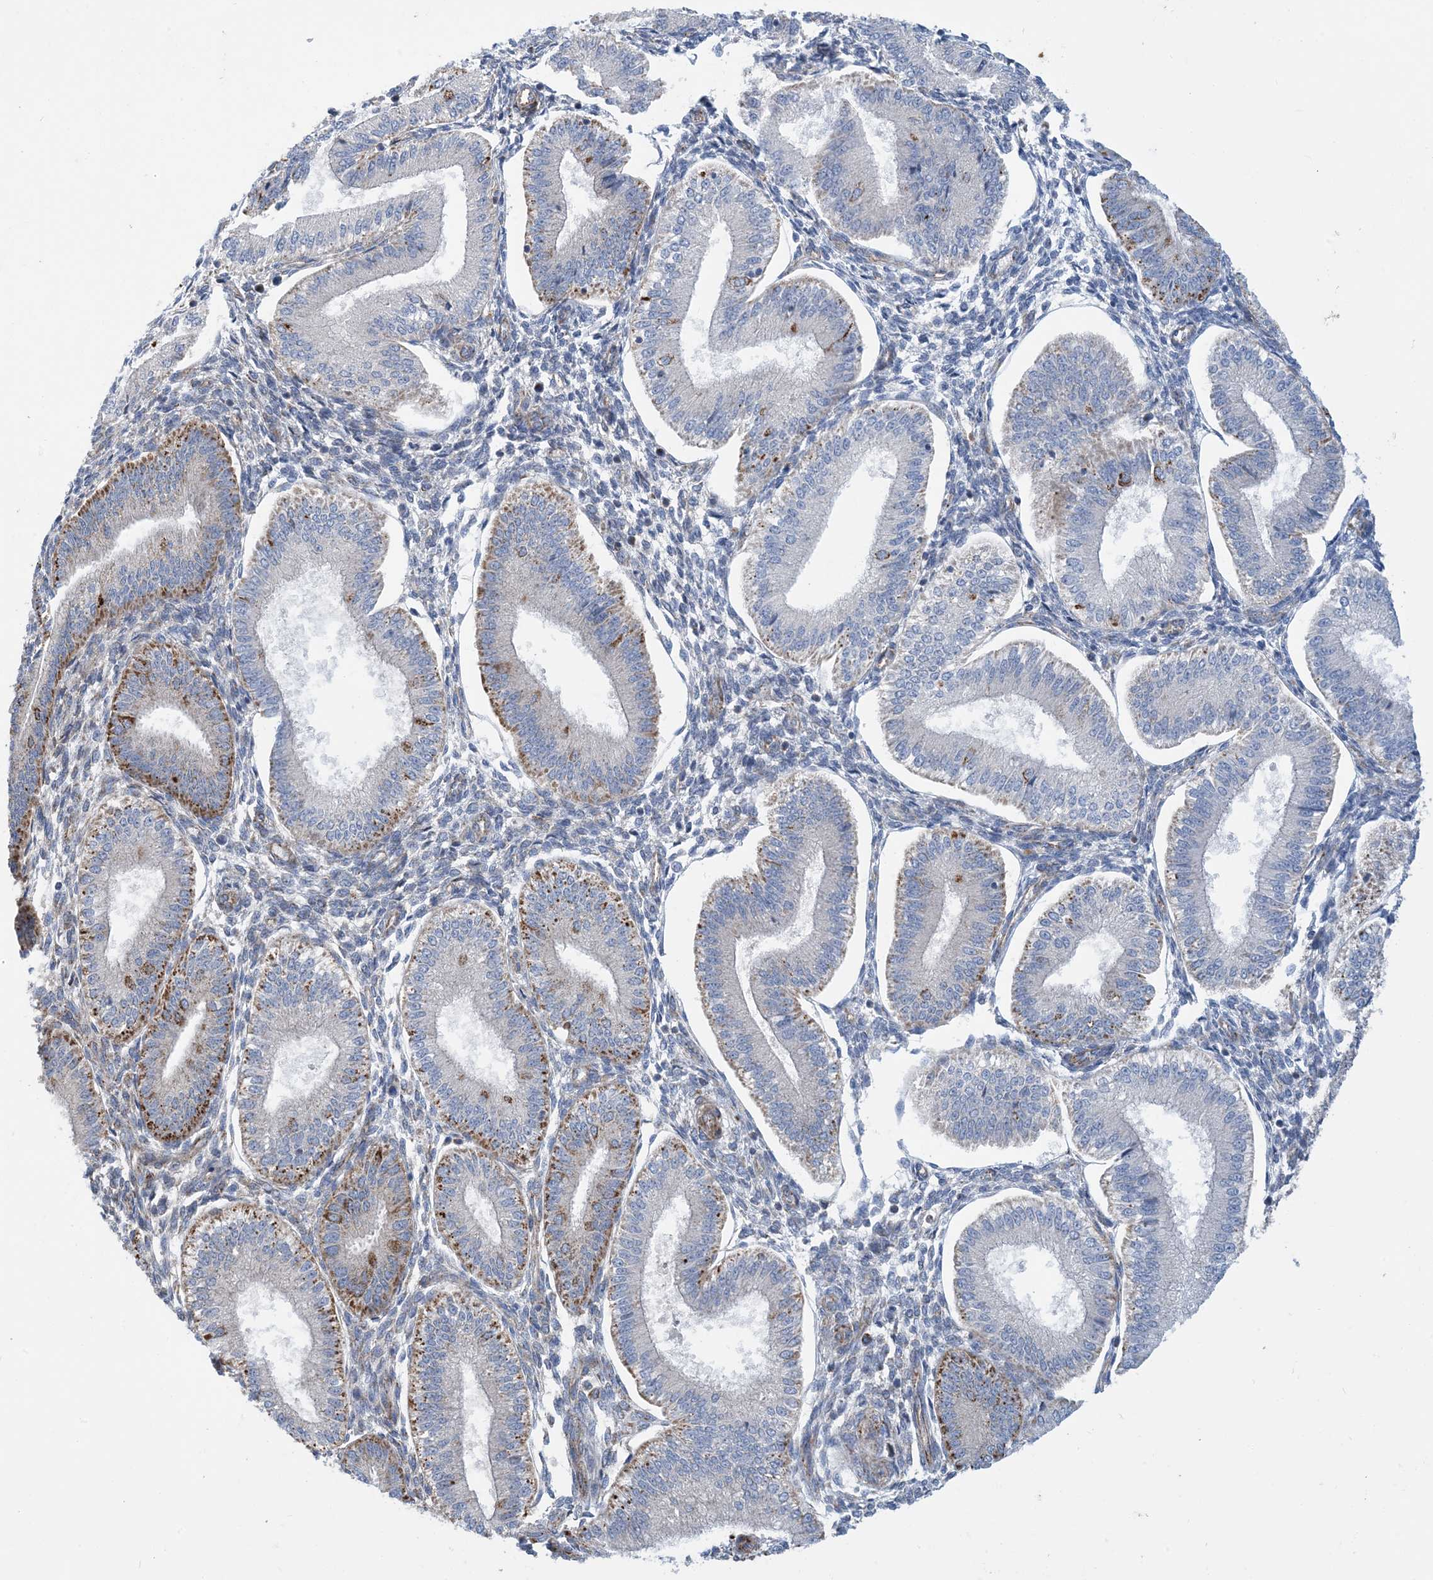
{"staining": {"intensity": "moderate", "quantity": "25%-75%", "location": "cytoplasmic/membranous"}, "tissue": "endometrium", "cell_type": "Cells in endometrial stroma", "image_type": "normal", "snomed": [{"axis": "morphology", "description": "Normal tissue, NOS"}, {"axis": "topography", "description": "Endometrium"}], "caption": "DAB (3,3'-diaminobenzidine) immunohistochemical staining of unremarkable human endometrium shows moderate cytoplasmic/membranous protein expression in about 25%-75% of cells in endometrial stroma.", "gene": "PCDHGA1", "patient": {"sex": "female", "age": 39}}